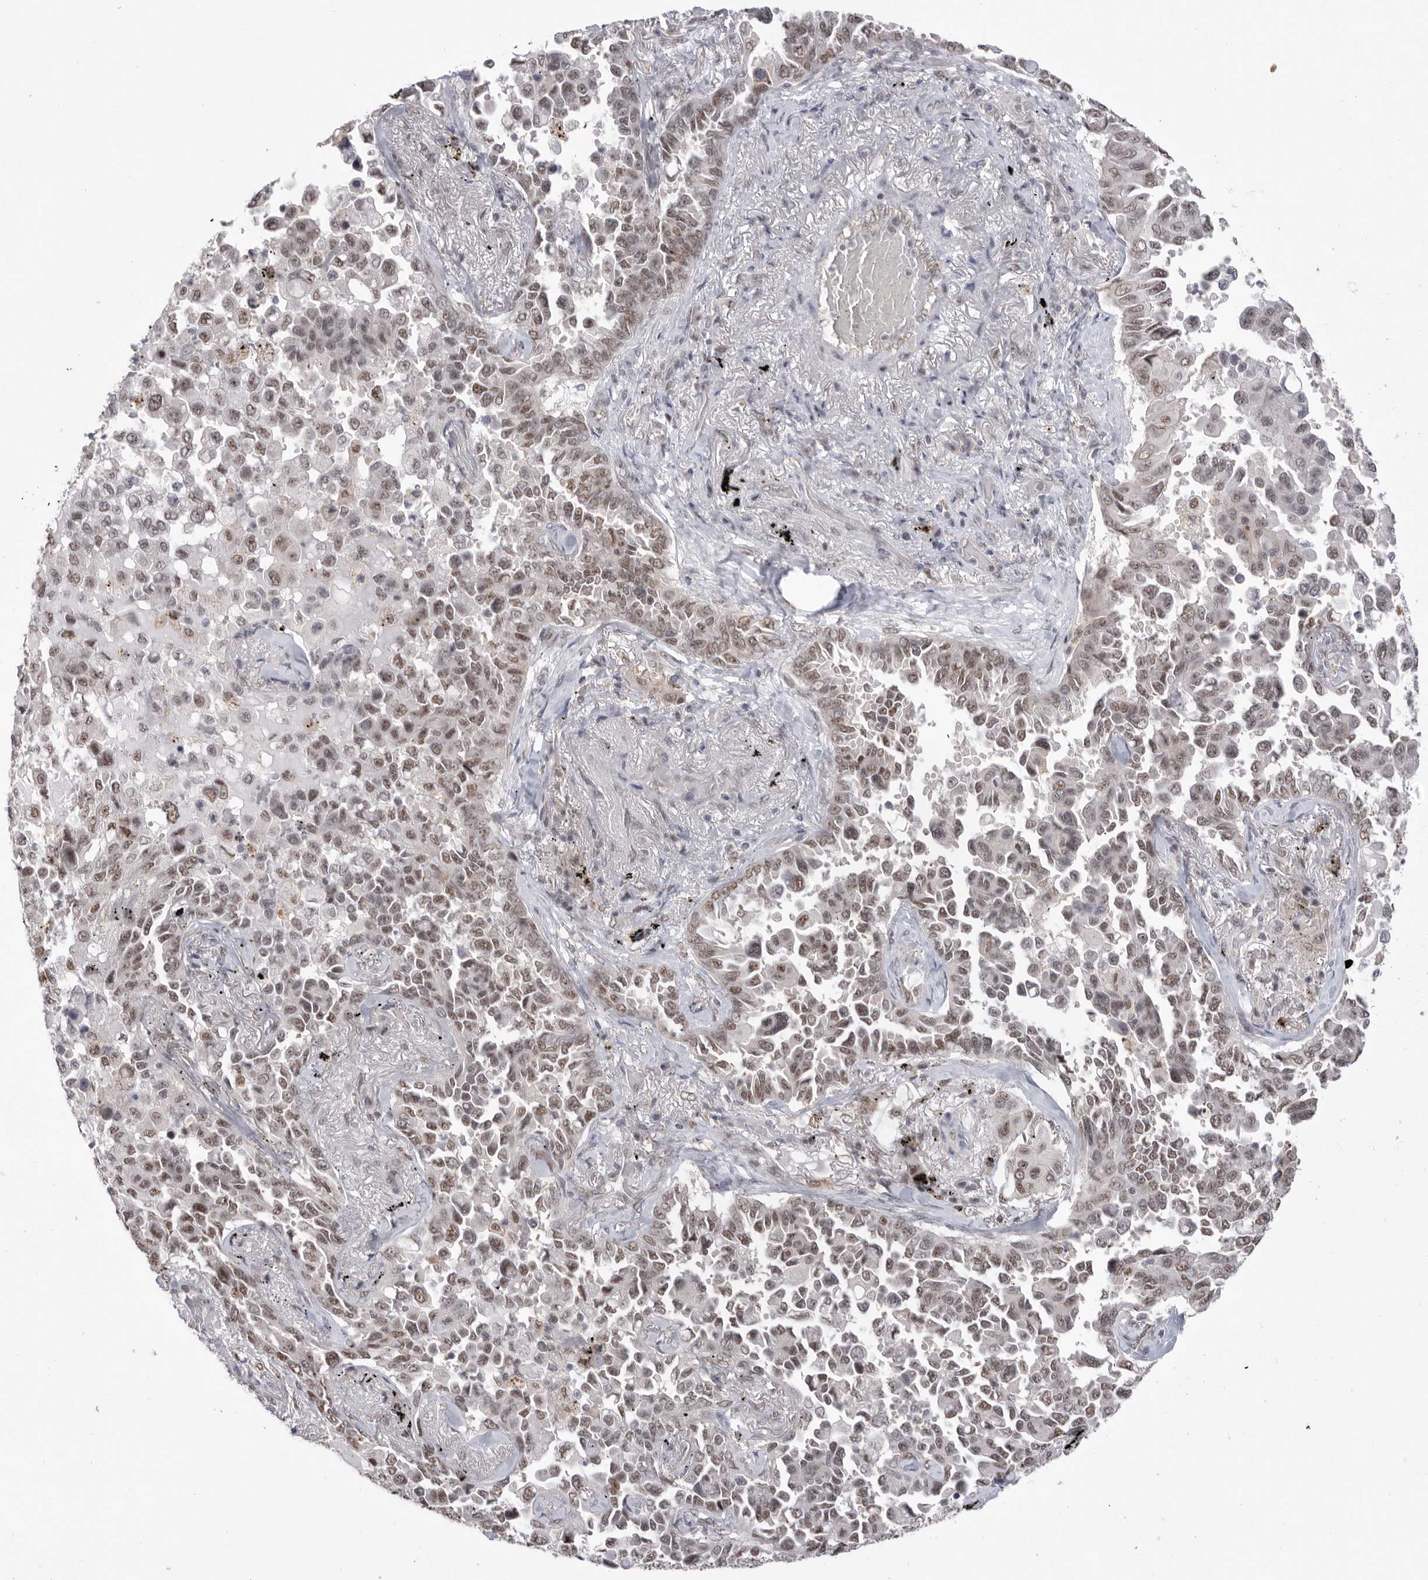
{"staining": {"intensity": "moderate", "quantity": ">75%", "location": "nuclear"}, "tissue": "lung cancer", "cell_type": "Tumor cells", "image_type": "cancer", "snomed": [{"axis": "morphology", "description": "Adenocarcinoma, NOS"}, {"axis": "topography", "description": "Lung"}], "caption": "This image reveals immunohistochemistry (IHC) staining of lung adenocarcinoma, with medium moderate nuclear positivity in about >75% of tumor cells.", "gene": "BCLAF3", "patient": {"sex": "female", "age": 67}}